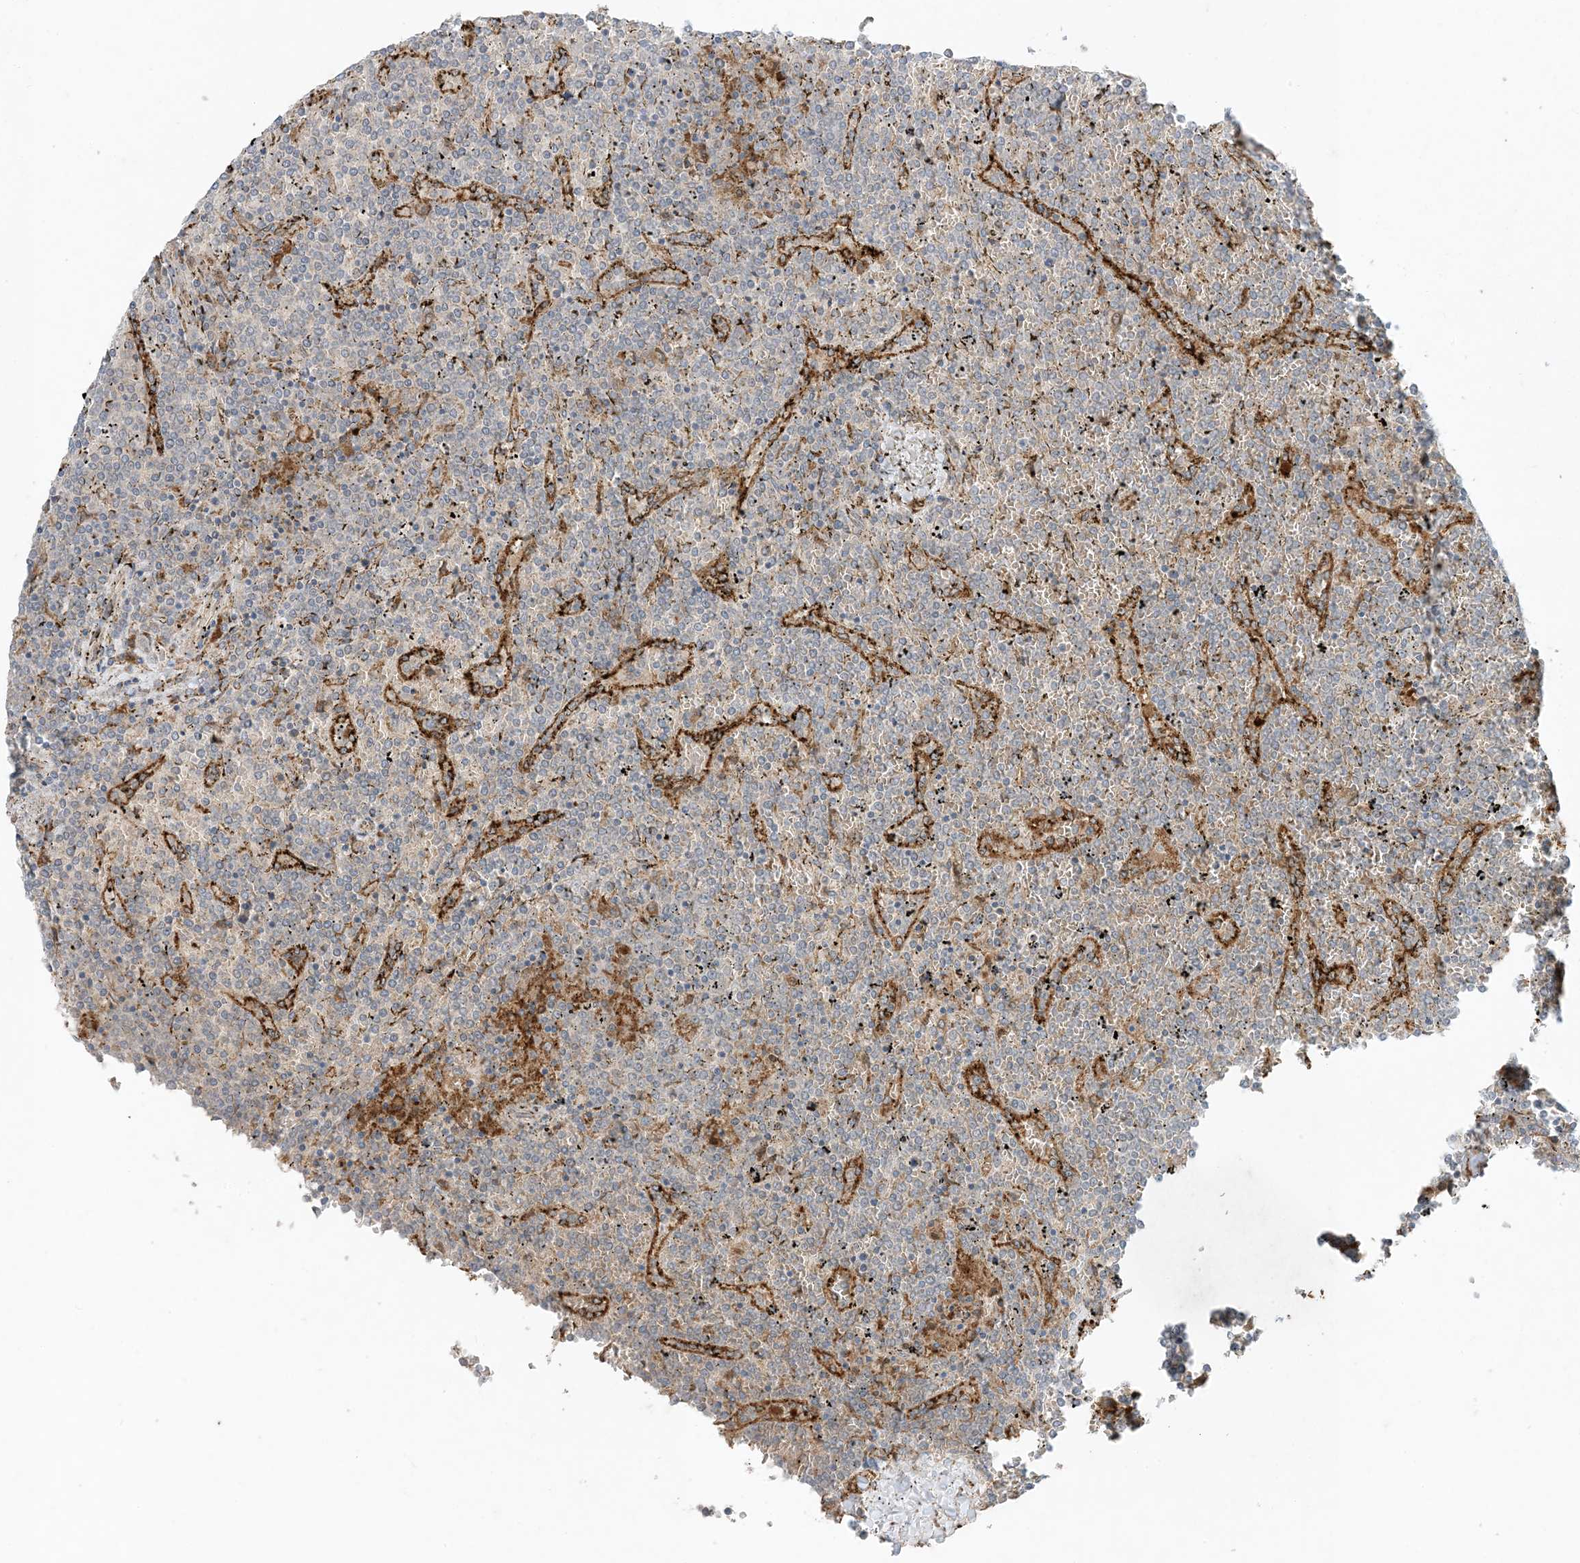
{"staining": {"intensity": "negative", "quantity": "none", "location": "none"}, "tissue": "lymphoma", "cell_type": "Tumor cells", "image_type": "cancer", "snomed": [{"axis": "morphology", "description": "Malignant lymphoma, non-Hodgkin's type, Low grade"}, {"axis": "topography", "description": "Spleen"}], "caption": "High power microscopy photomicrograph of an immunohistochemistry (IHC) photomicrograph of malignant lymphoma, non-Hodgkin's type (low-grade), revealing no significant positivity in tumor cells.", "gene": "ODC1", "patient": {"sex": "female", "age": 19}}